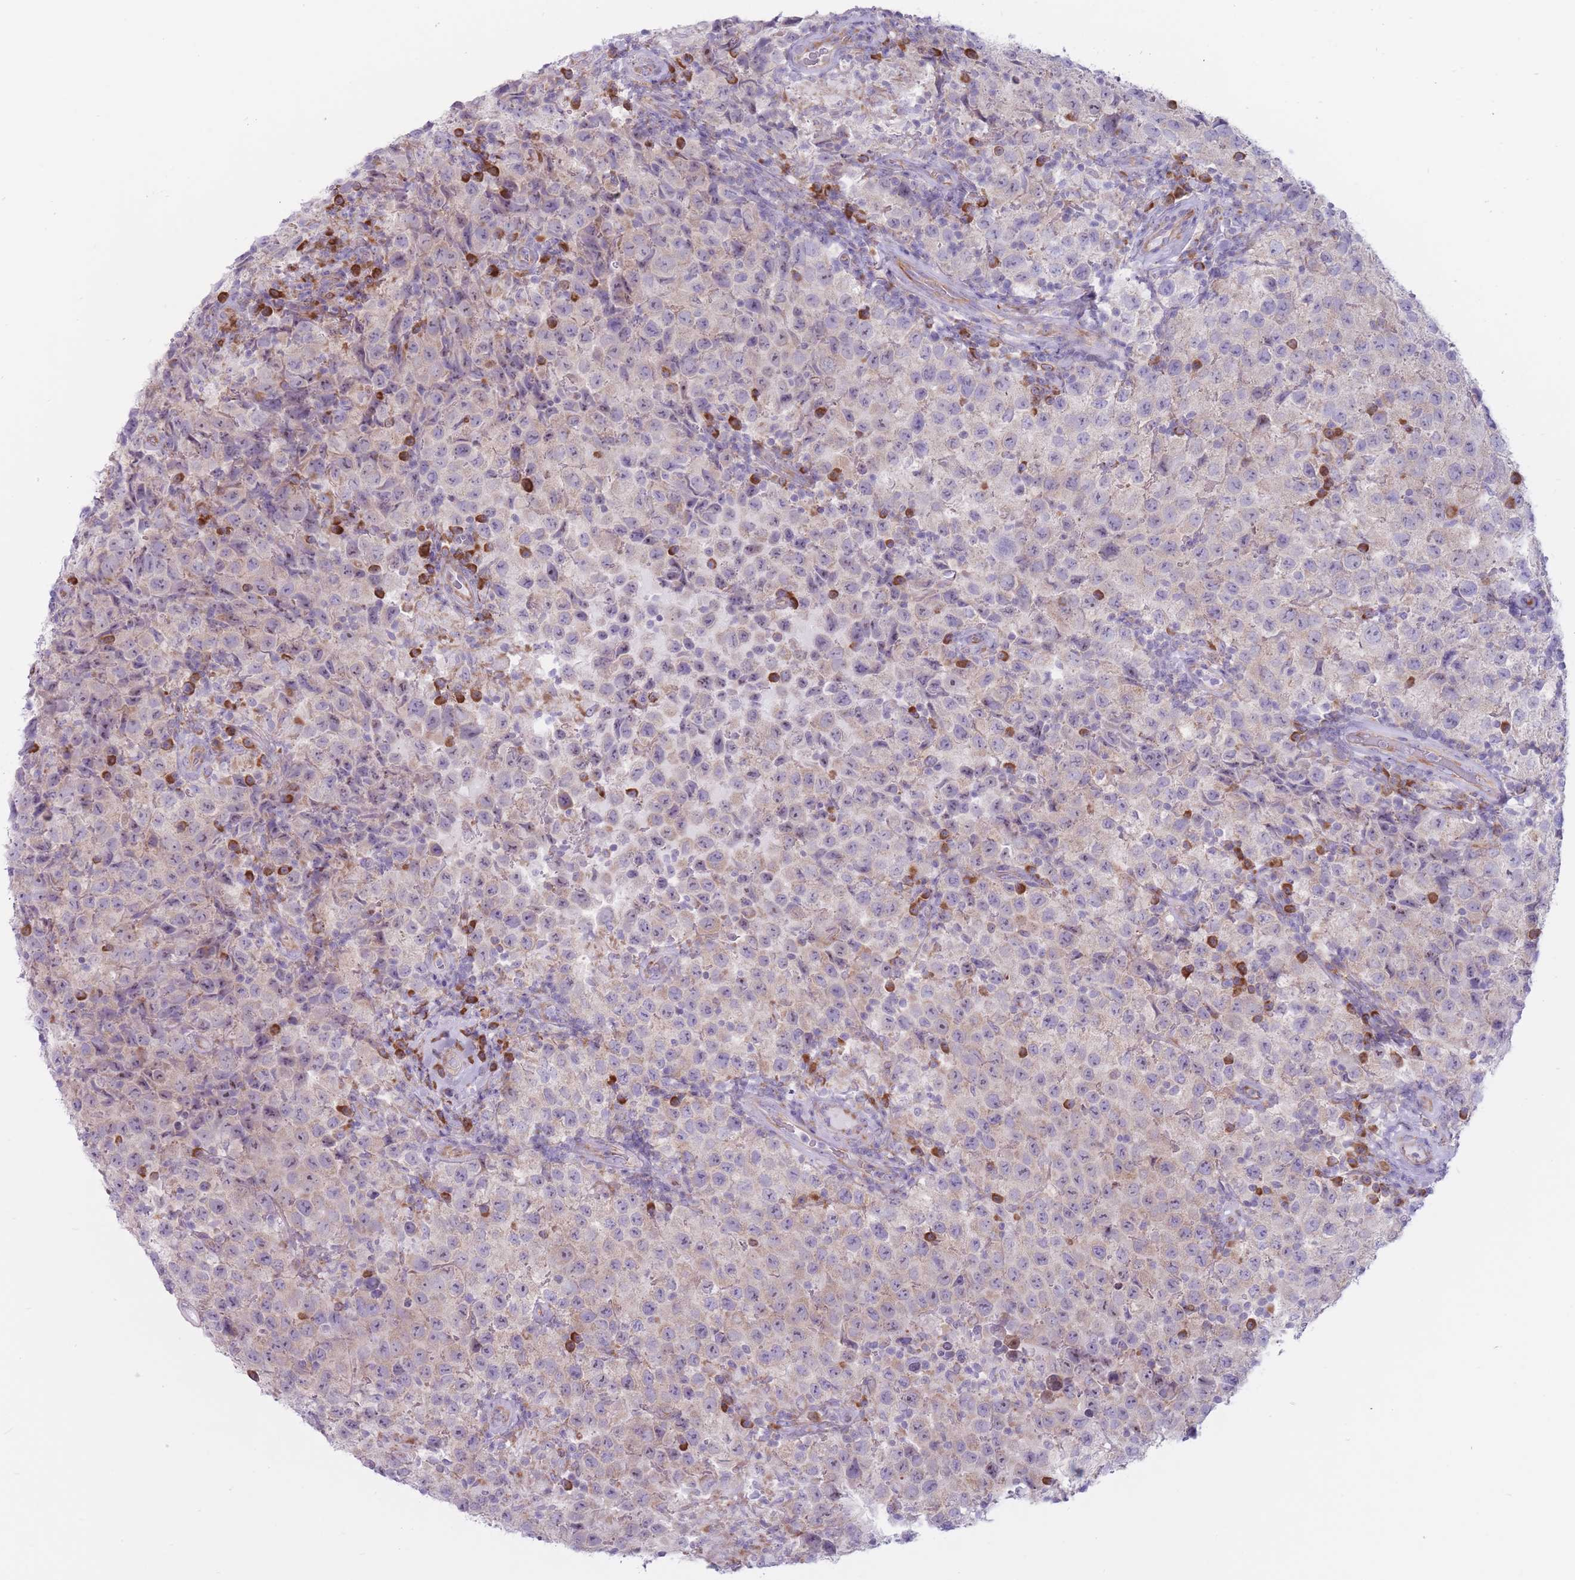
{"staining": {"intensity": "weak", "quantity": "<25%", "location": "cytoplasmic/membranous"}, "tissue": "testis cancer", "cell_type": "Tumor cells", "image_type": "cancer", "snomed": [{"axis": "morphology", "description": "Seminoma, NOS"}, {"axis": "morphology", "description": "Carcinoma, Embryonal, NOS"}, {"axis": "topography", "description": "Testis"}], "caption": "Human testis cancer stained for a protein using immunohistochemistry (IHC) demonstrates no positivity in tumor cells.", "gene": "RPL18", "patient": {"sex": "male", "age": 41}}